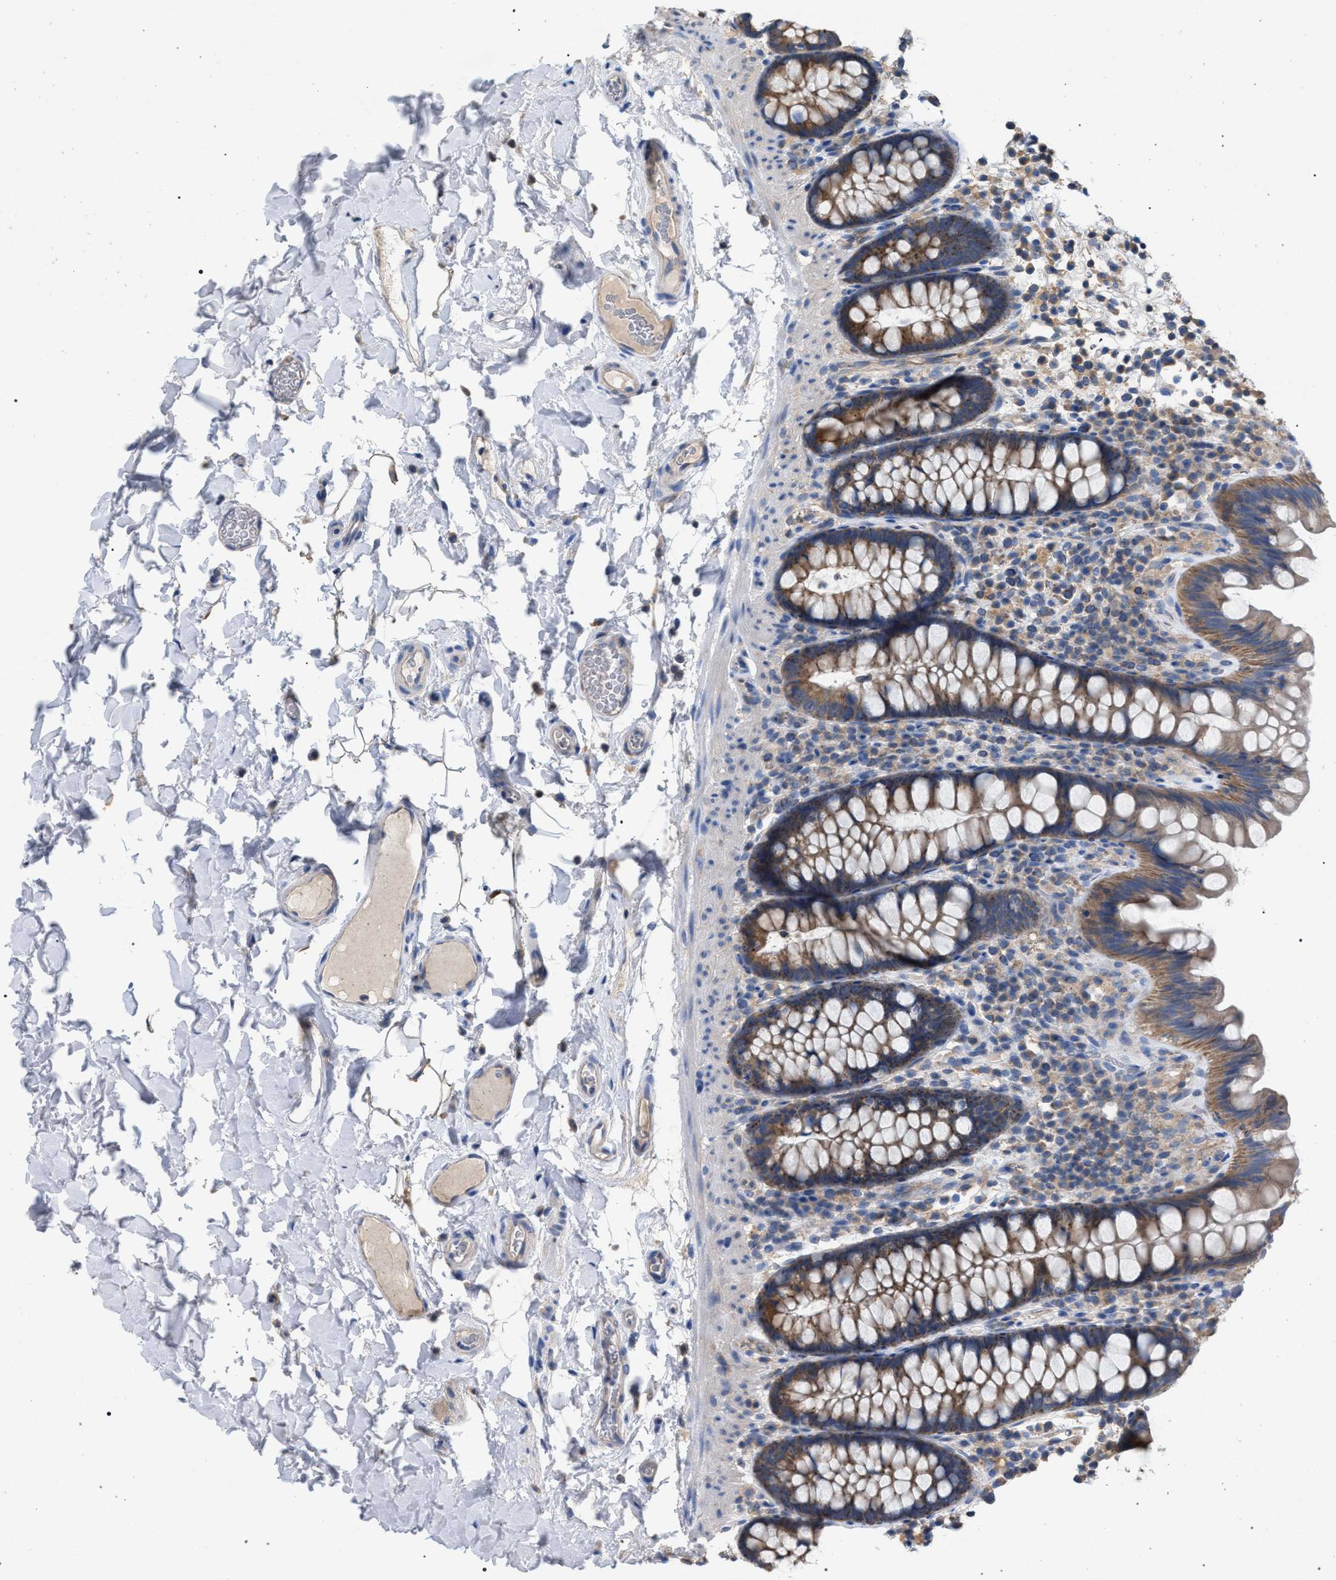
{"staining": {"intensity": "weak", "quantity": ">75%", "location": "cytoplasmic/membranous"}, "tissue": "colon", "cell_type": "Endothelial cells", "image_type": "normal", "snomed": [{"axis": "morphology", "description": "Normal tissue, NOS"}, {"axis": "topography", "description": "Colon"}], "caption": "Immunohistochemistry (IHC) photomicrograph of benign colon: human colon stained using immunohistochemistry (IHC) demonstrates low levels of weak protein expression localized specifically in the cytoplasmic/membranous of endothelial cells, appearing as a cytoplasmic/membranous brown color.", "gene": "VPS13A", "patient": {"sex": "female", "age": 80}}